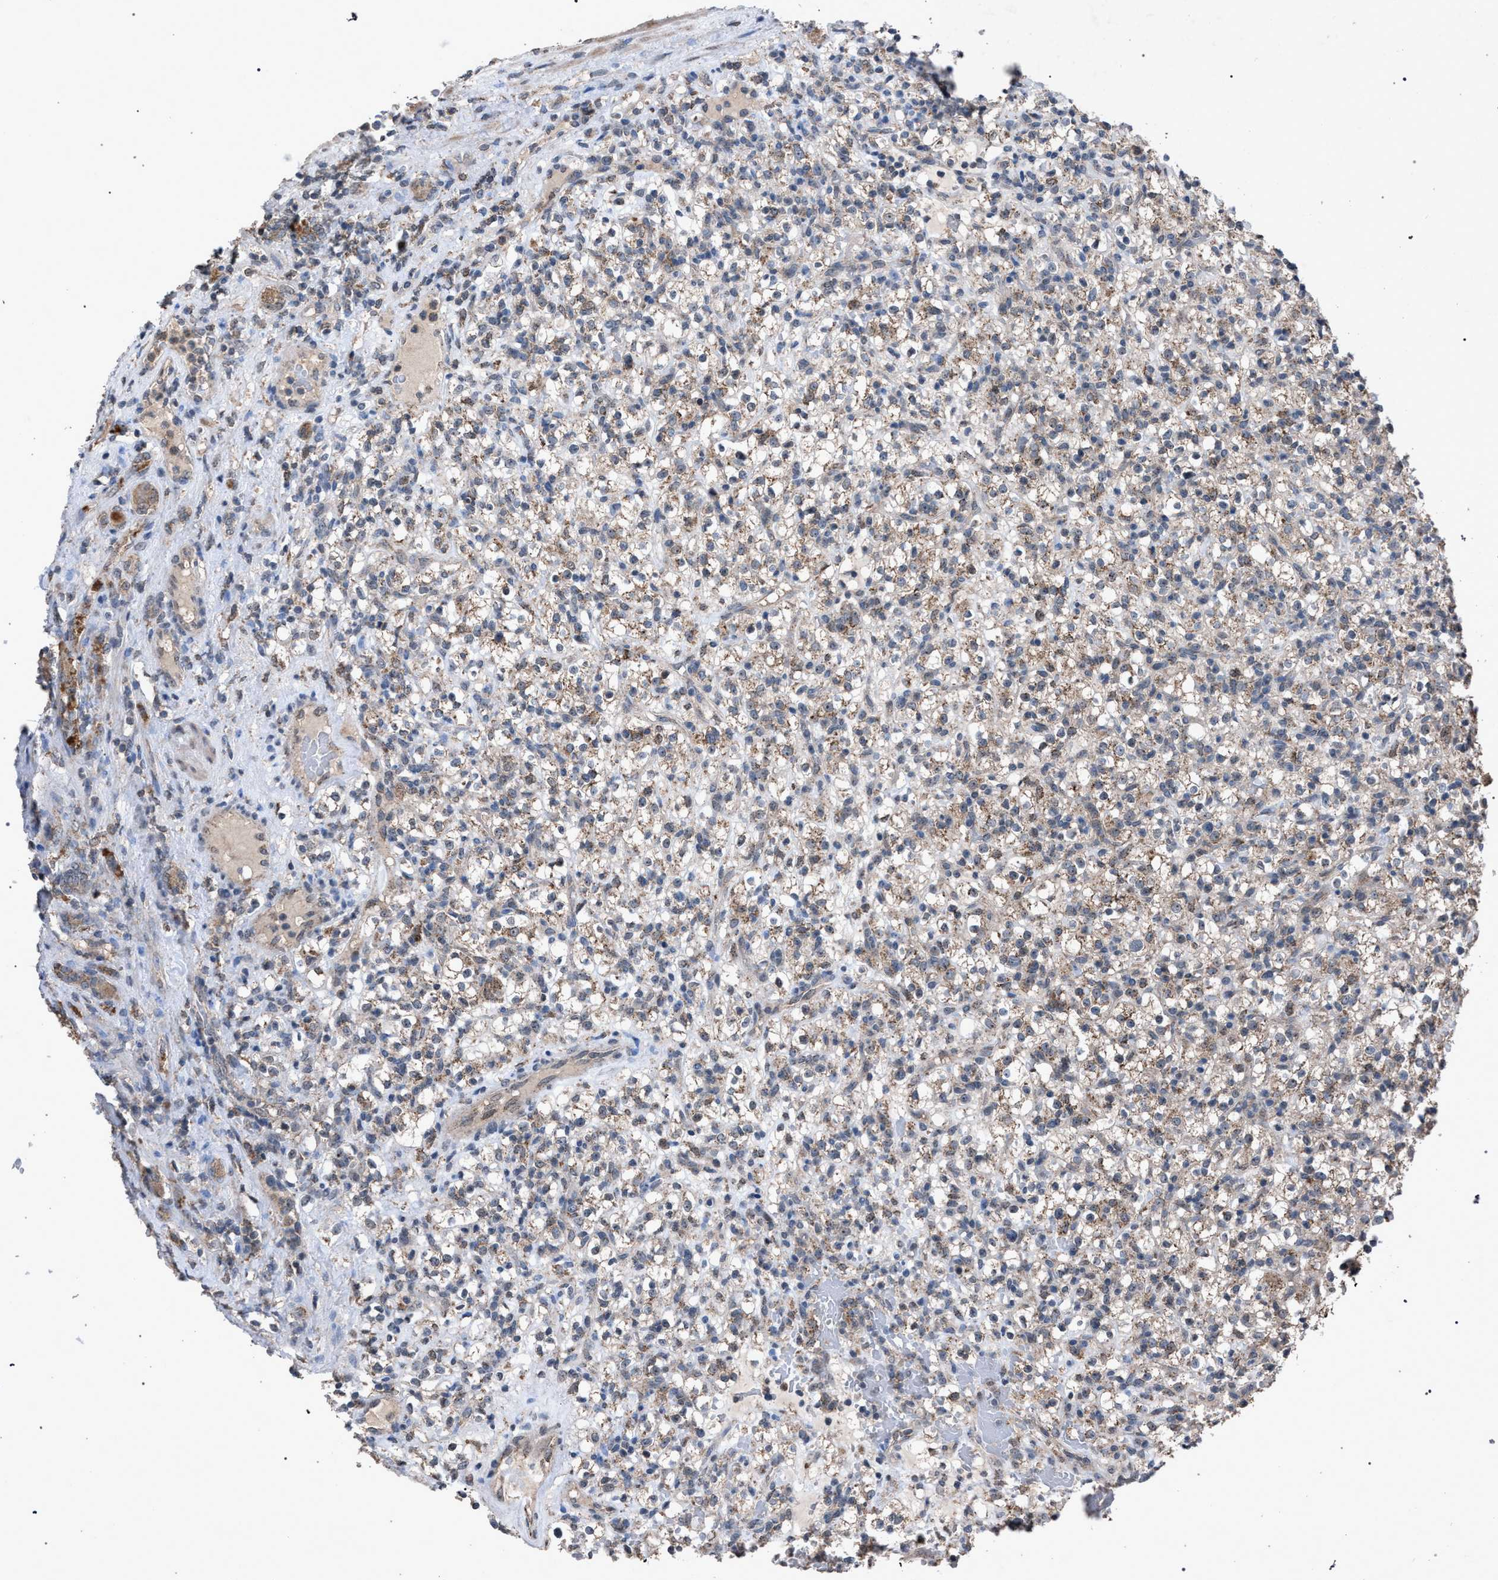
{"staining": {"intensity": "weak", "quantity": "25%-75%", "location": "cytoplasmic/membranous"}, "tissue": "renal cancer", "cell_type": "Tumor cells", "image_type": "cancer", "snomed": [{"axis": "morphology", "description": "Normal tissue, NOS"}, {"axis": "morphology", "description": "Adenocarcinoma, NOS"}, {"axis": "topography", "description": "Kidney"}], "caption": "Immunohistochemical staining of human adenocarcinoma (renal) demonstrates low levels of weak cytoplasmic/membranous staining in about 25%-75% of tumor cells.", "gene": "HSD17B4", "patient": {"sex": "female", "age": 72}}